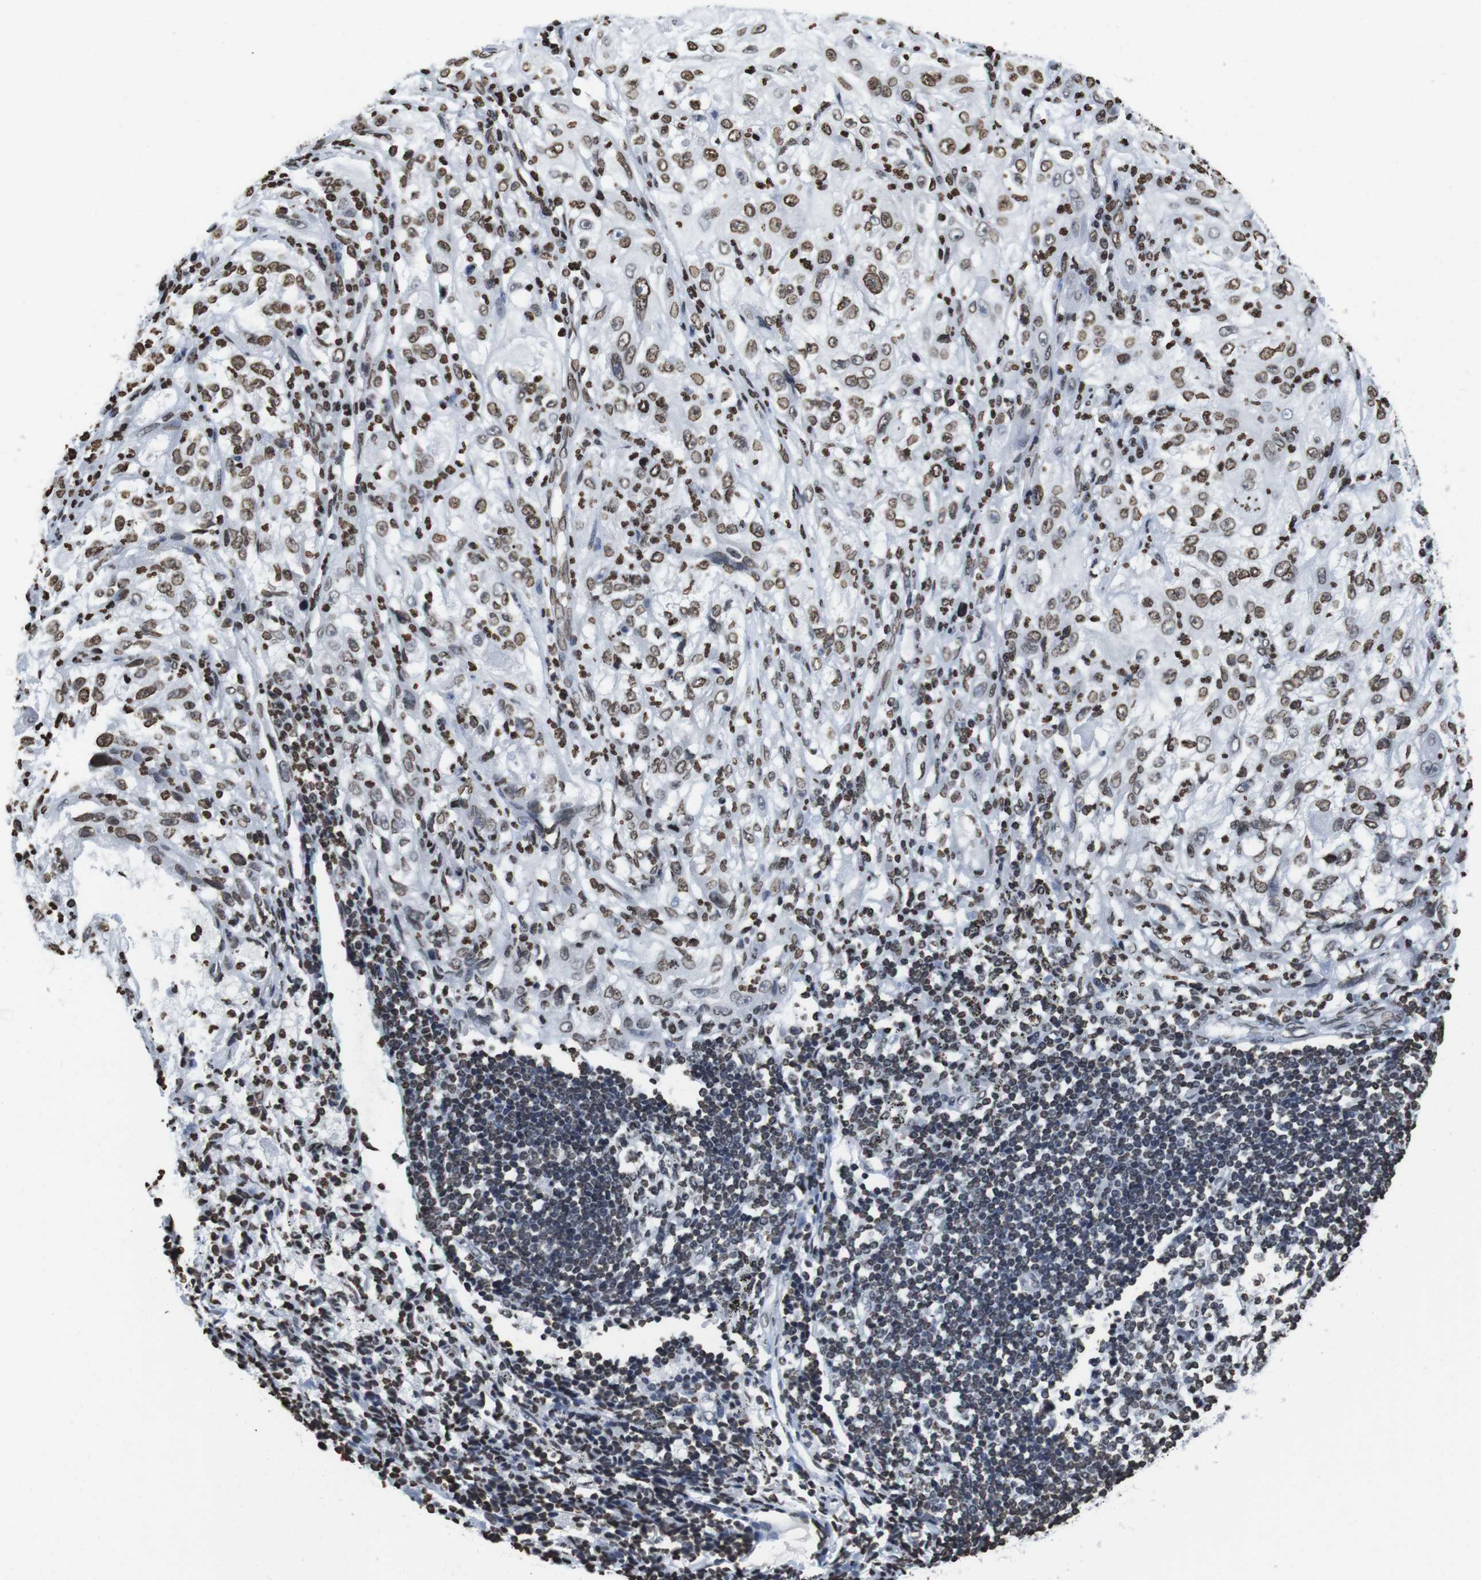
{"staining": {"intensity": "moderate", "quantity": ">75%", "location": "nuclear"}, "tissue": "lung cancer", "cell_type": "Tumor cells", "image_type": "cancer", "snomed": [{"axis": "morphology", "description": "Inflammation, NOS"}, {"axis": "morphology", "description": "Squamous cell carcinoma, NOS"}, {"axis": "topography", "description": "Lymph node"}, {"axis": "topography", "description": "Soft tissue"}, {"axis": "topography", "description": "Lung"}], "caption": "Moderate nuclear expression for a protein is identified in approximately >75% of tumor cells of lung cancer (squamous cell carcinoma) using immunohistochemistry (IHC).", "gene": "BSX", "patient": {"sex": "male", "age": 66}}